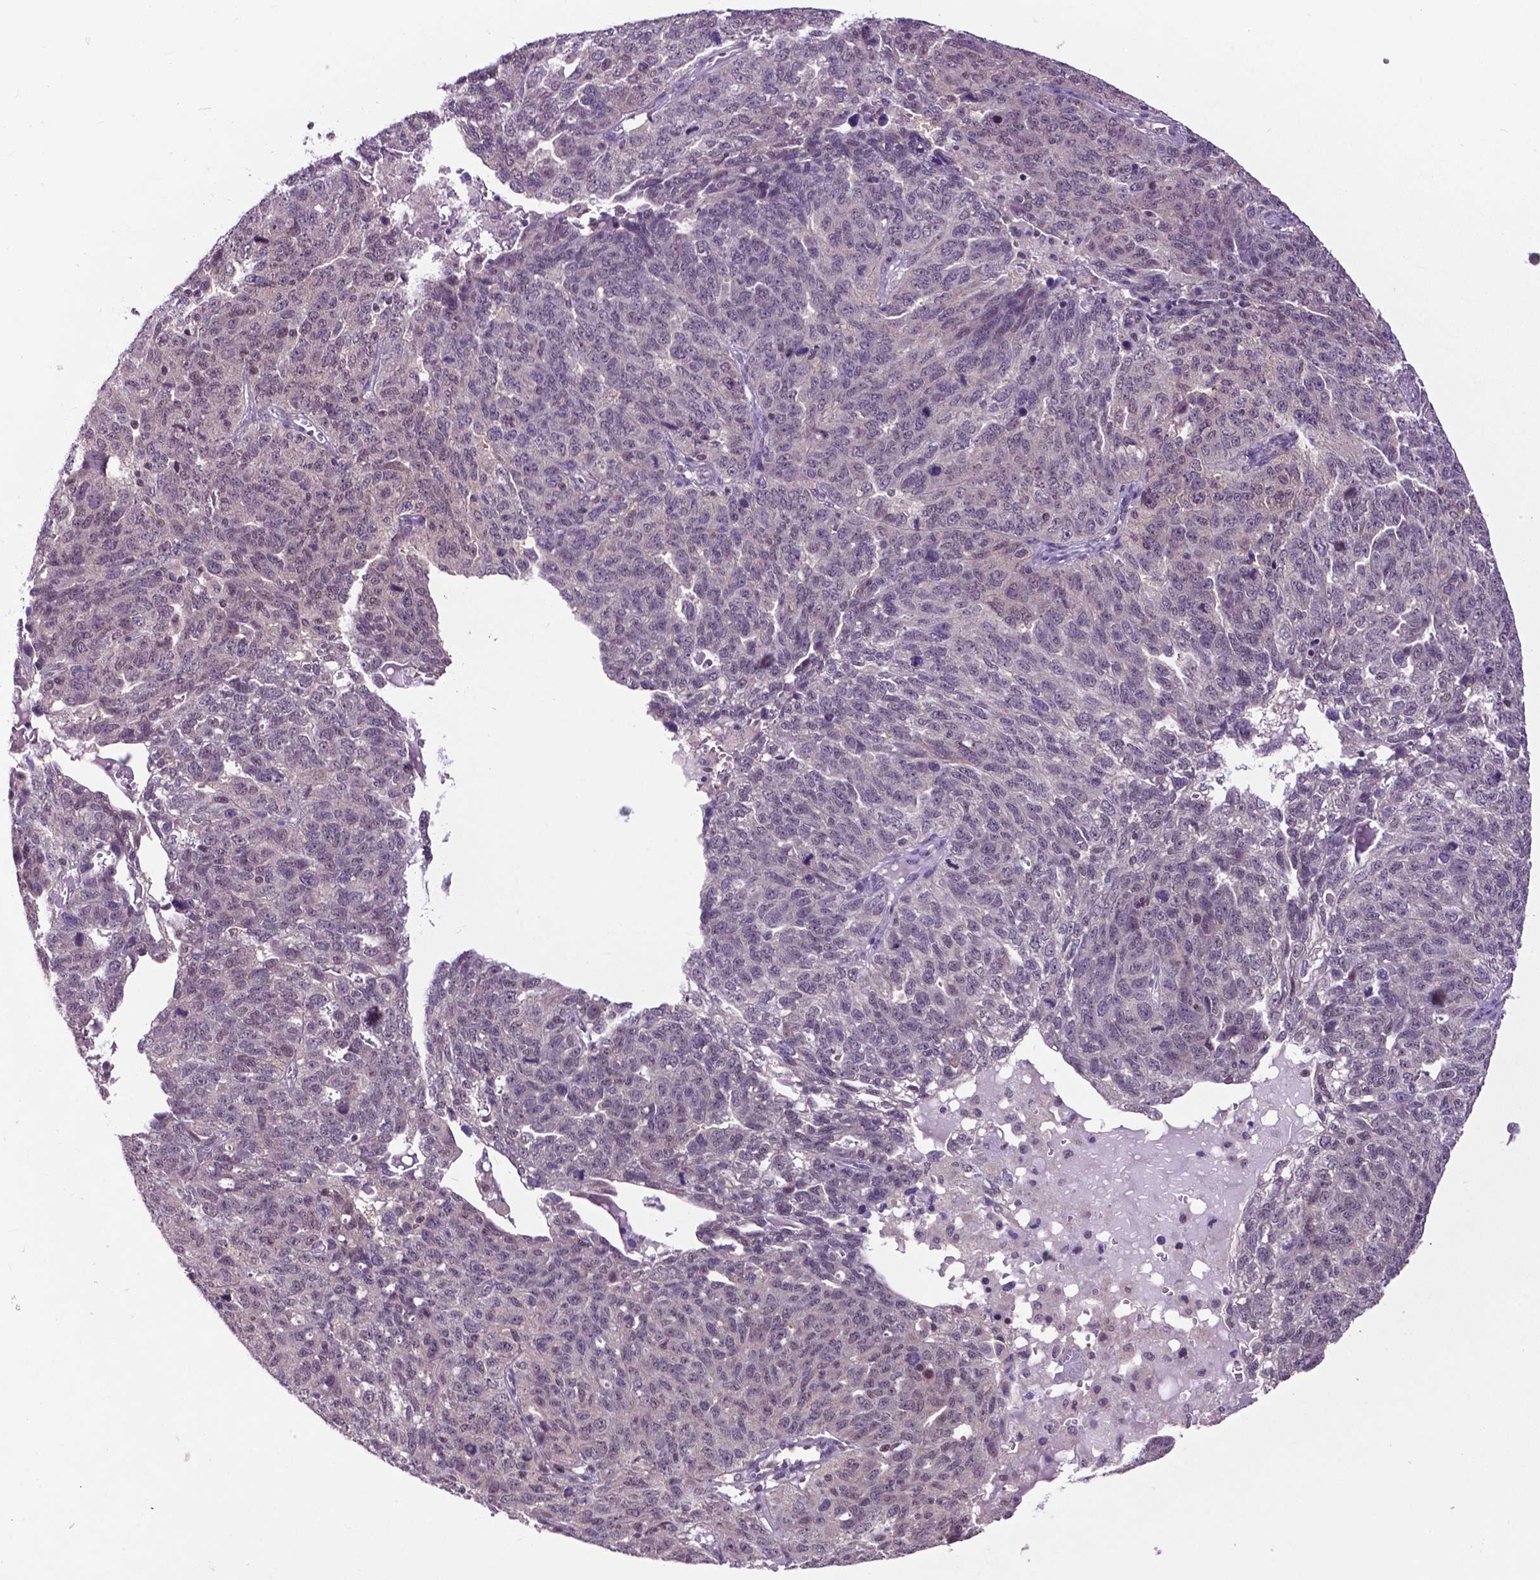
{"staining": {"intensity": "negative", "quantity": "none", "location": "none"}, "tissue": "ovarian cancer", "cell_type": "Tumor cells", "image_type": "cancer", "snomed": [{"axis": "morphology", "description": "Cystadenocarcinoma, serous, NOS"}, {"axis": "topography", "description": "Ovary"}], "caption": "Ovarian serous cystadenocarcinoma was stained to show a protein in brown. There is no significant positivity in tumor cells.", "gene": "OTUB1", "patient": {"sex": "female", "age": 71}}